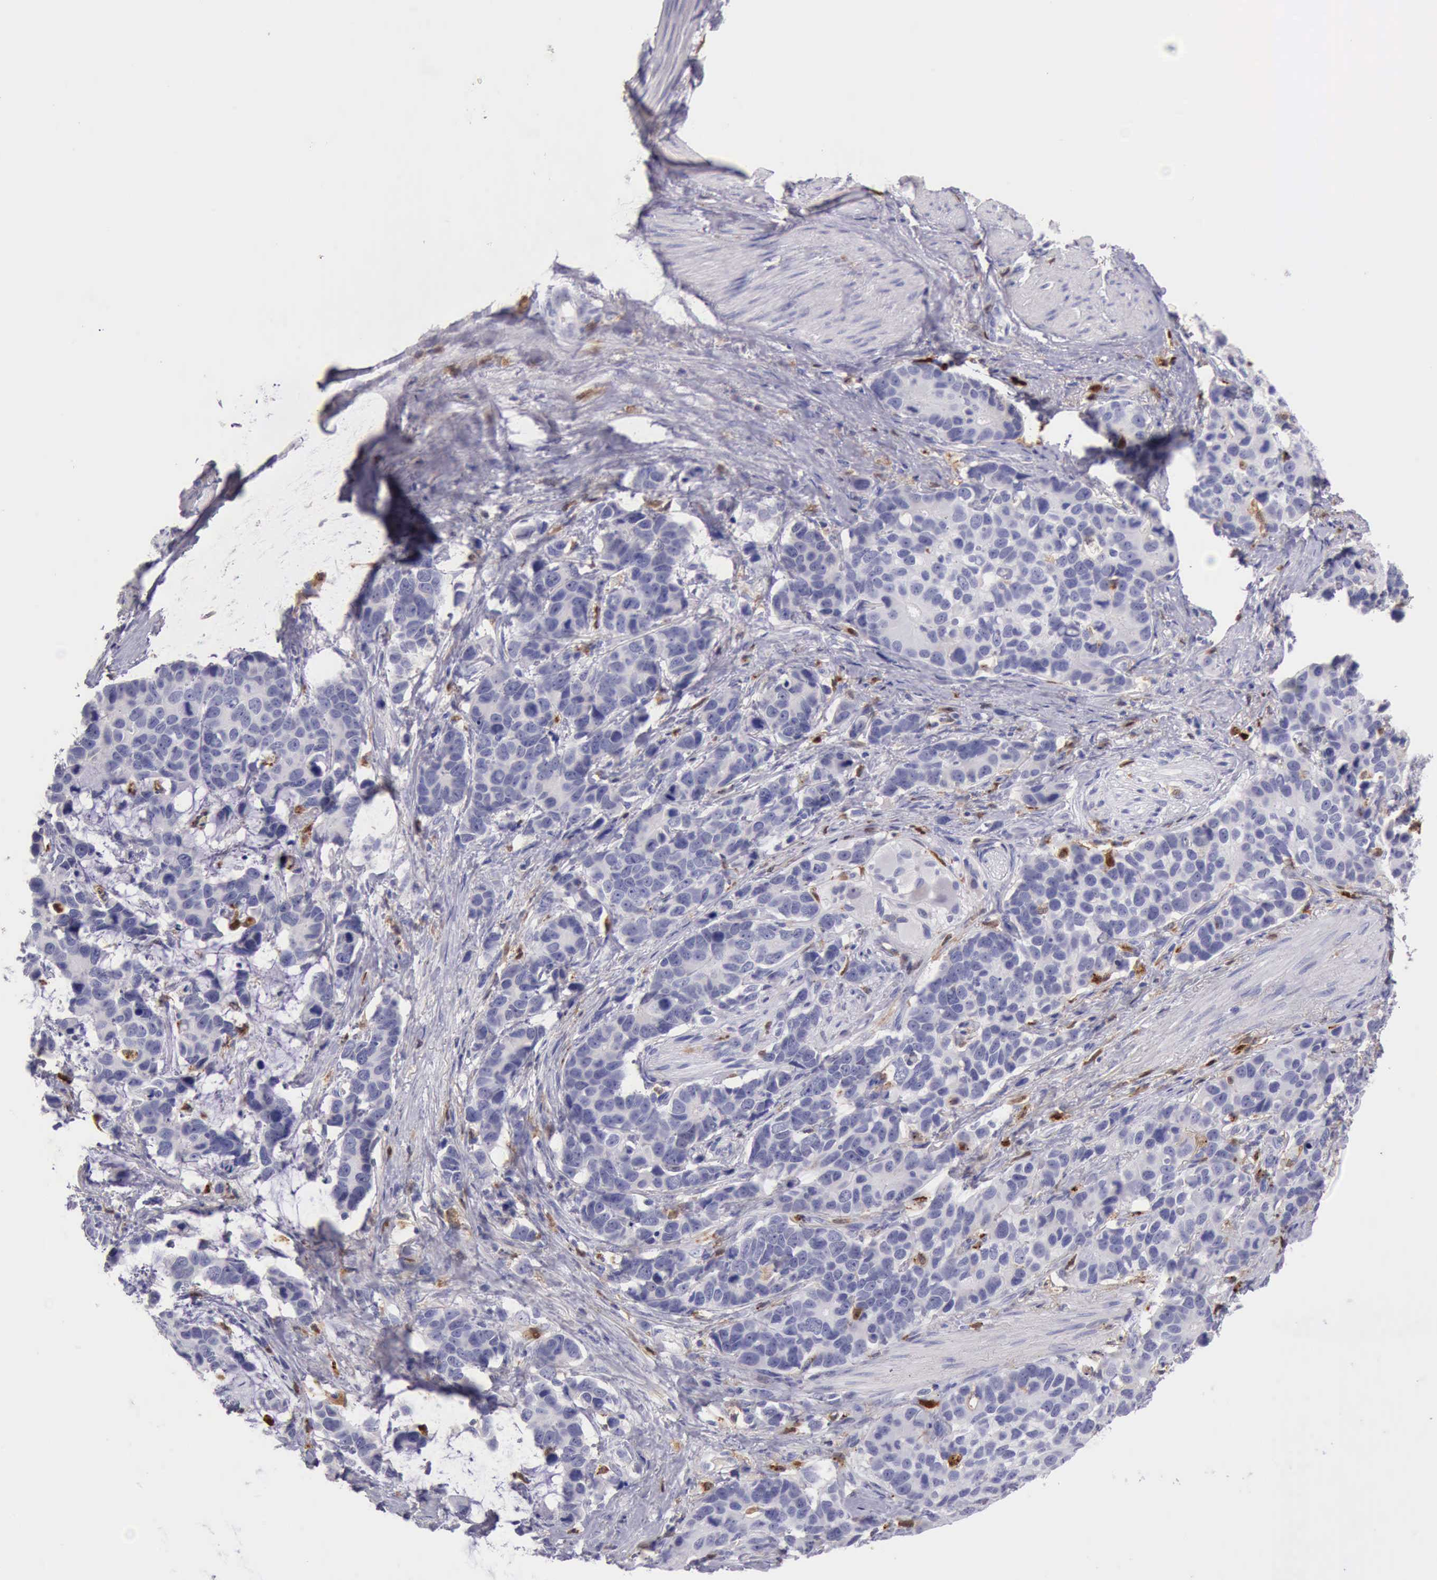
{"staining": {"intensity": "negative", "quantity": "none", "location": "none"}, "tissue": "stomach cancer", "cell_type": "Tumor cells", "image_type": "cancer", "snomed": [{"axis": "morphology", "description": "Adenocarcinoma, NOS"}, {"axis": "topography", "description": "Stomach, upper"}], "caption": "A photomicrograph of stomach adenocarcinoma stained for a protein reveals no brown staining in tumor cells. The staining is performed using DAB (3,3'-diaminobenzidine) brown chromogen with nuclei counter-stained in using hematoxylin.", "gene": "CSTA", "patient": {"sex": "male", "age": 71}}